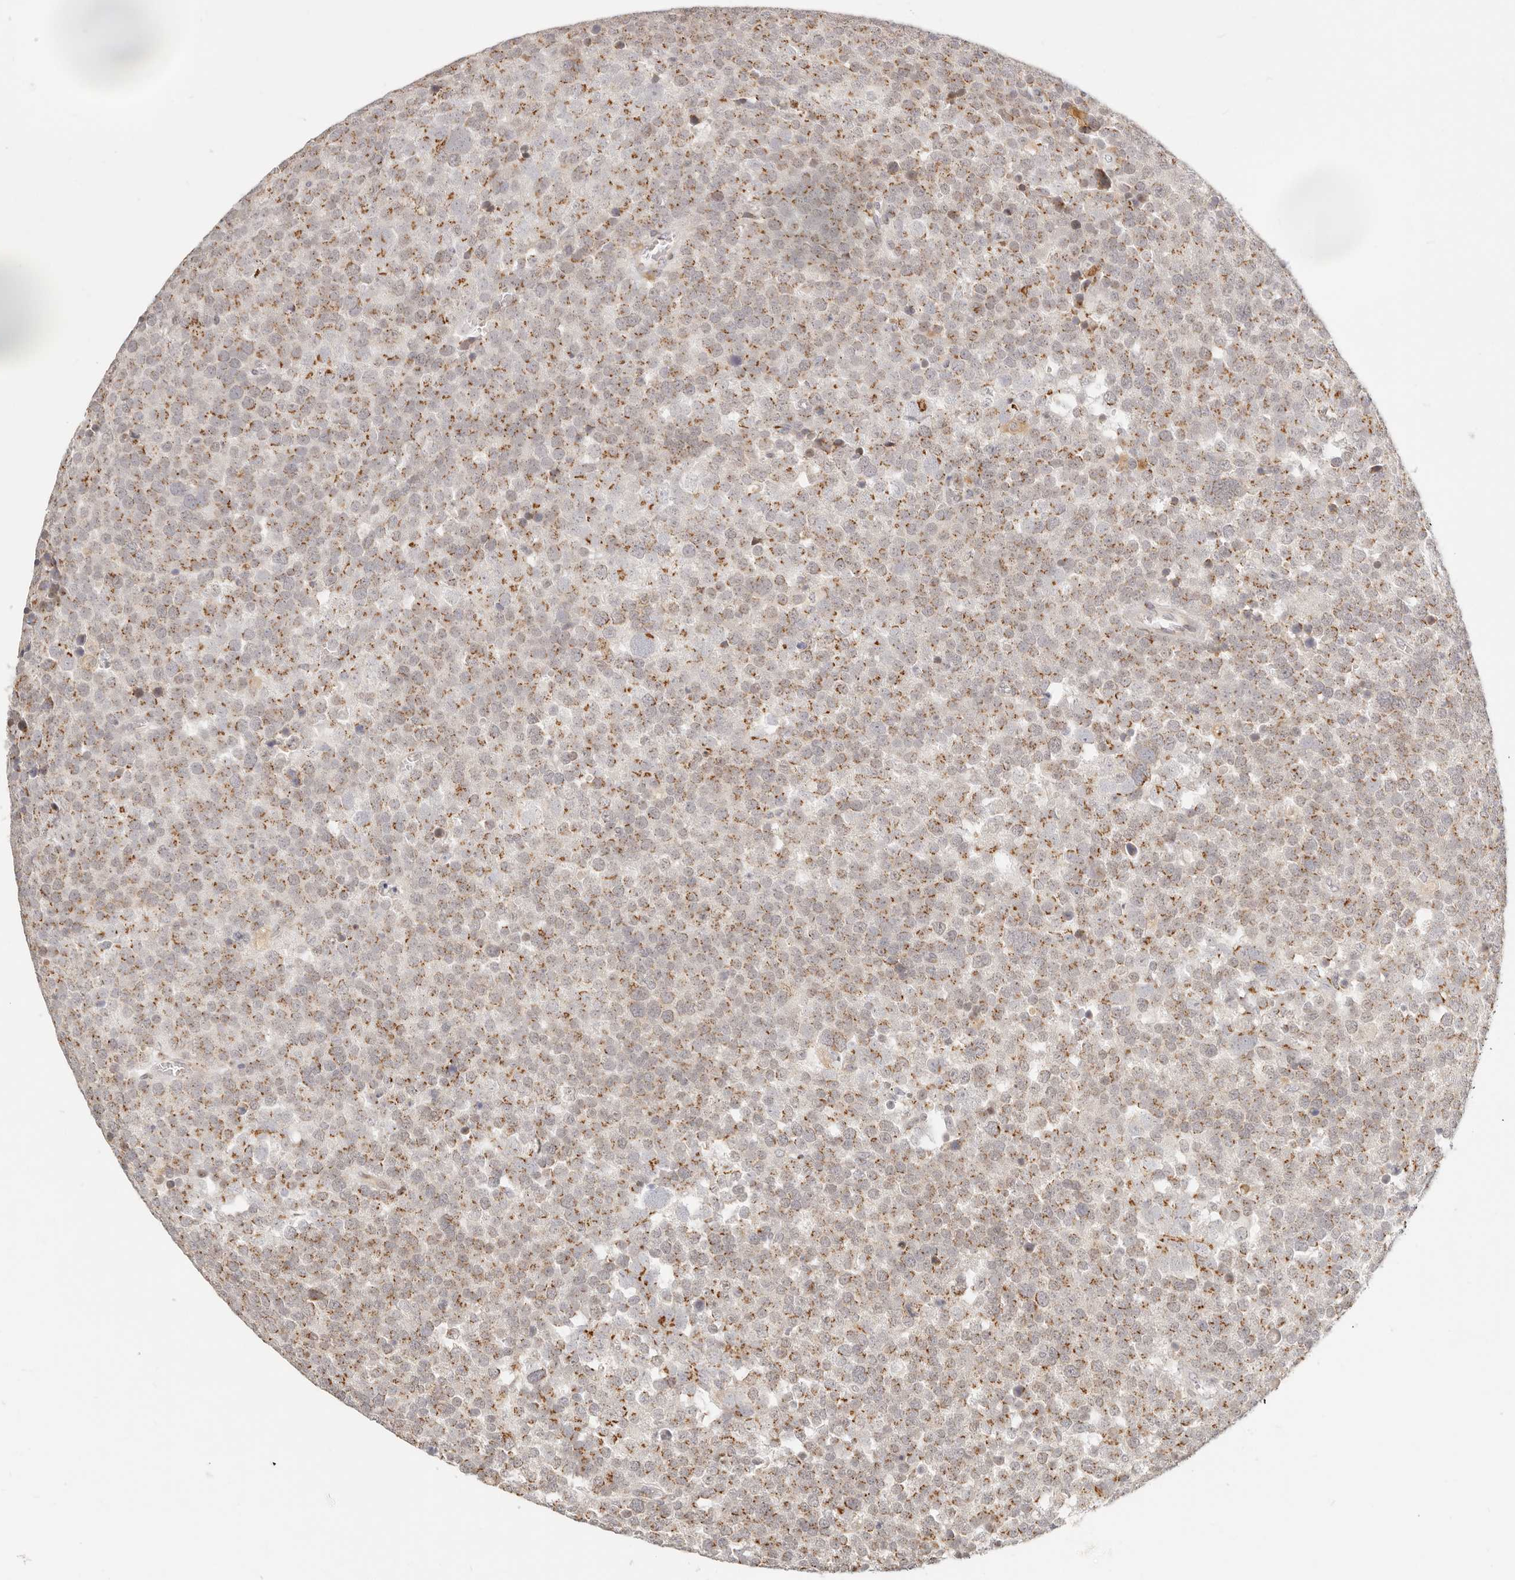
{"staining": {"intensity": "moderate", "quantity": ">75%", "location": "cytoplasmic/membranous"}, "tissue": "testis cancer", "cell_type": "Tumor cells", "image_type": "cancer", "snomed": [{"axis": "morphology", "description": "Seminoma, NOS"}, {"axis": "topography", "description": "Testis"}], "caption": "The photomicrograph shows a brown stain indicating the presence of a protein in the cytoplasmic/membranous of tumor cells in seminoma (testis).", "gene": "FAM20B", "patient": {"sex": "male", "age": 71}}